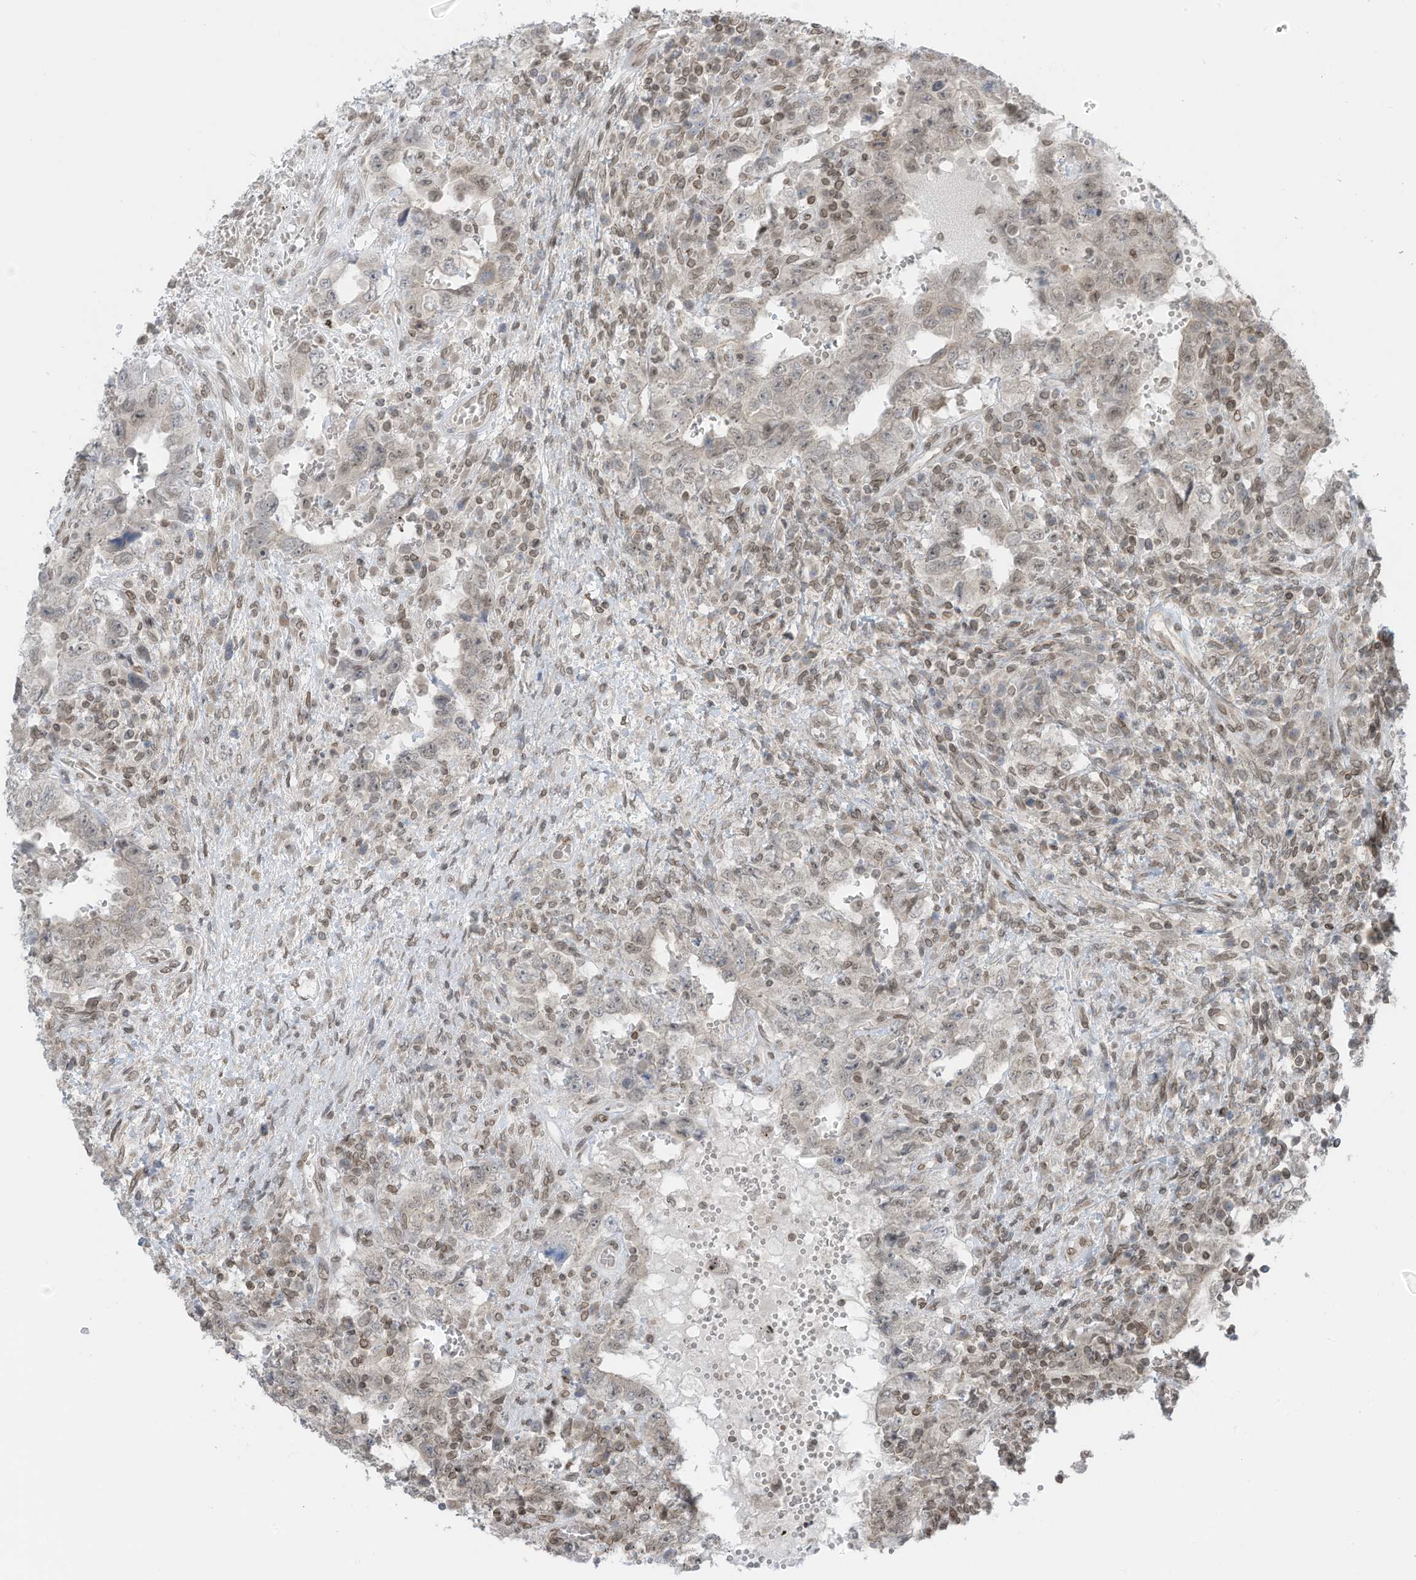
{"staining": {"intensity": "negative", "quantity": "none", "location": "none"}, "tissue": "testis cancer", "cell_type": "Tumor cells", "image_type": "cancer", "snomed": [{"axis": "morphology", "description": "Carcinoma, Embryonal, NOS"}, {"axis": "topography", "description": "Testis"}], "caption": "The IHC photomicrograph has no significant expression in tumor cells of testis cancer (embryonal carcinoma) tissue.", "gene": "RABL3", "patient": {"sex": "male", "age": 26}}